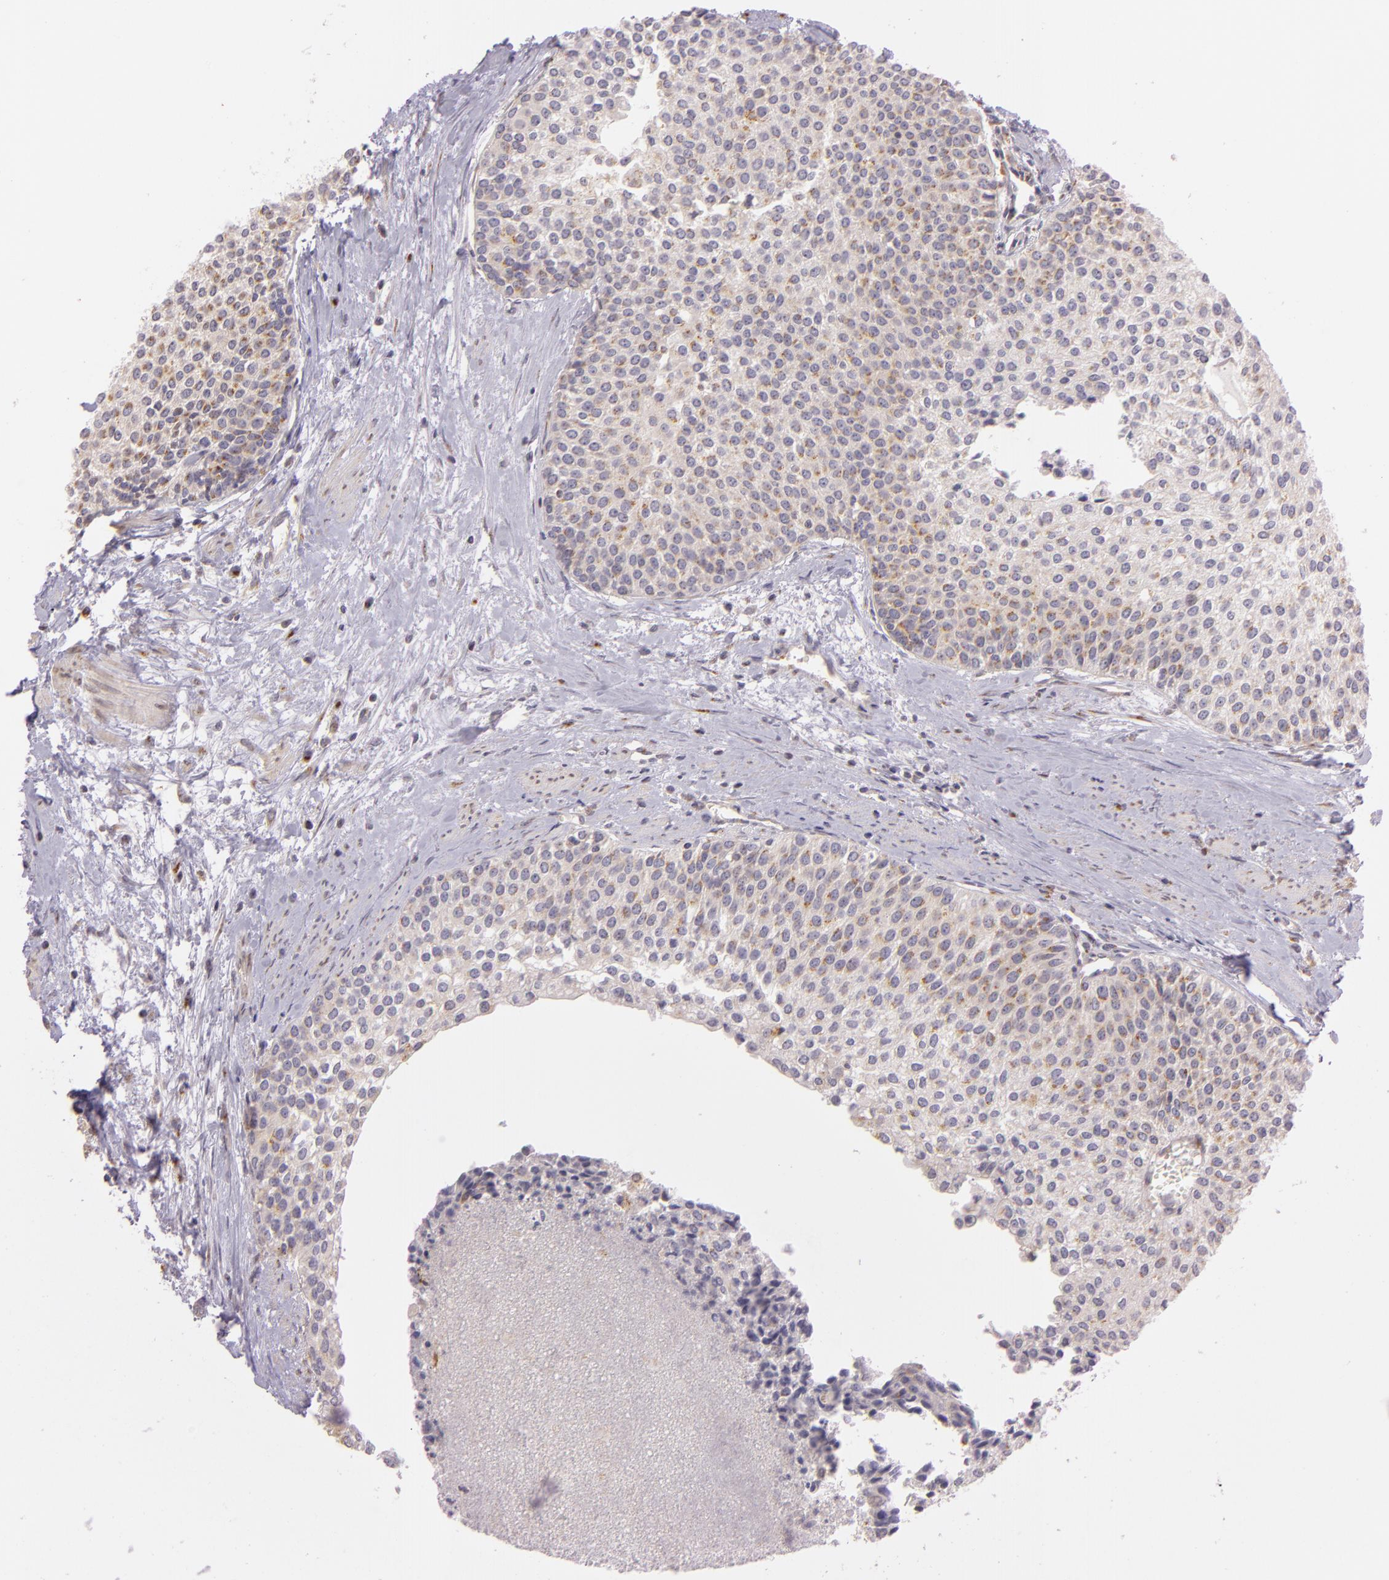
{"staining": {"intensity": "weak", "quantity": ">75%", "location": "cytoplasmic/membranous"}, "tissue": "urothelial cancer", "cell_type": "Tumor cells", "image_type": "cancer", "snomed": [{"axis": "morphology", "description": "Urothelial carcinoma, Low grade"}, {"axis": "topography", "description": "Urinary bladder"}], "caption": "Brown immunohistochemical staining in human urothelial cancer demonstrates weak cytoplasmic/membranous positivity in about >75% of tumor cells. (brown staining indicates protein expression, while blue staining denotes nuclei).", "gene": "LGMN", "patient": {"sex": "female", "age": 73}}